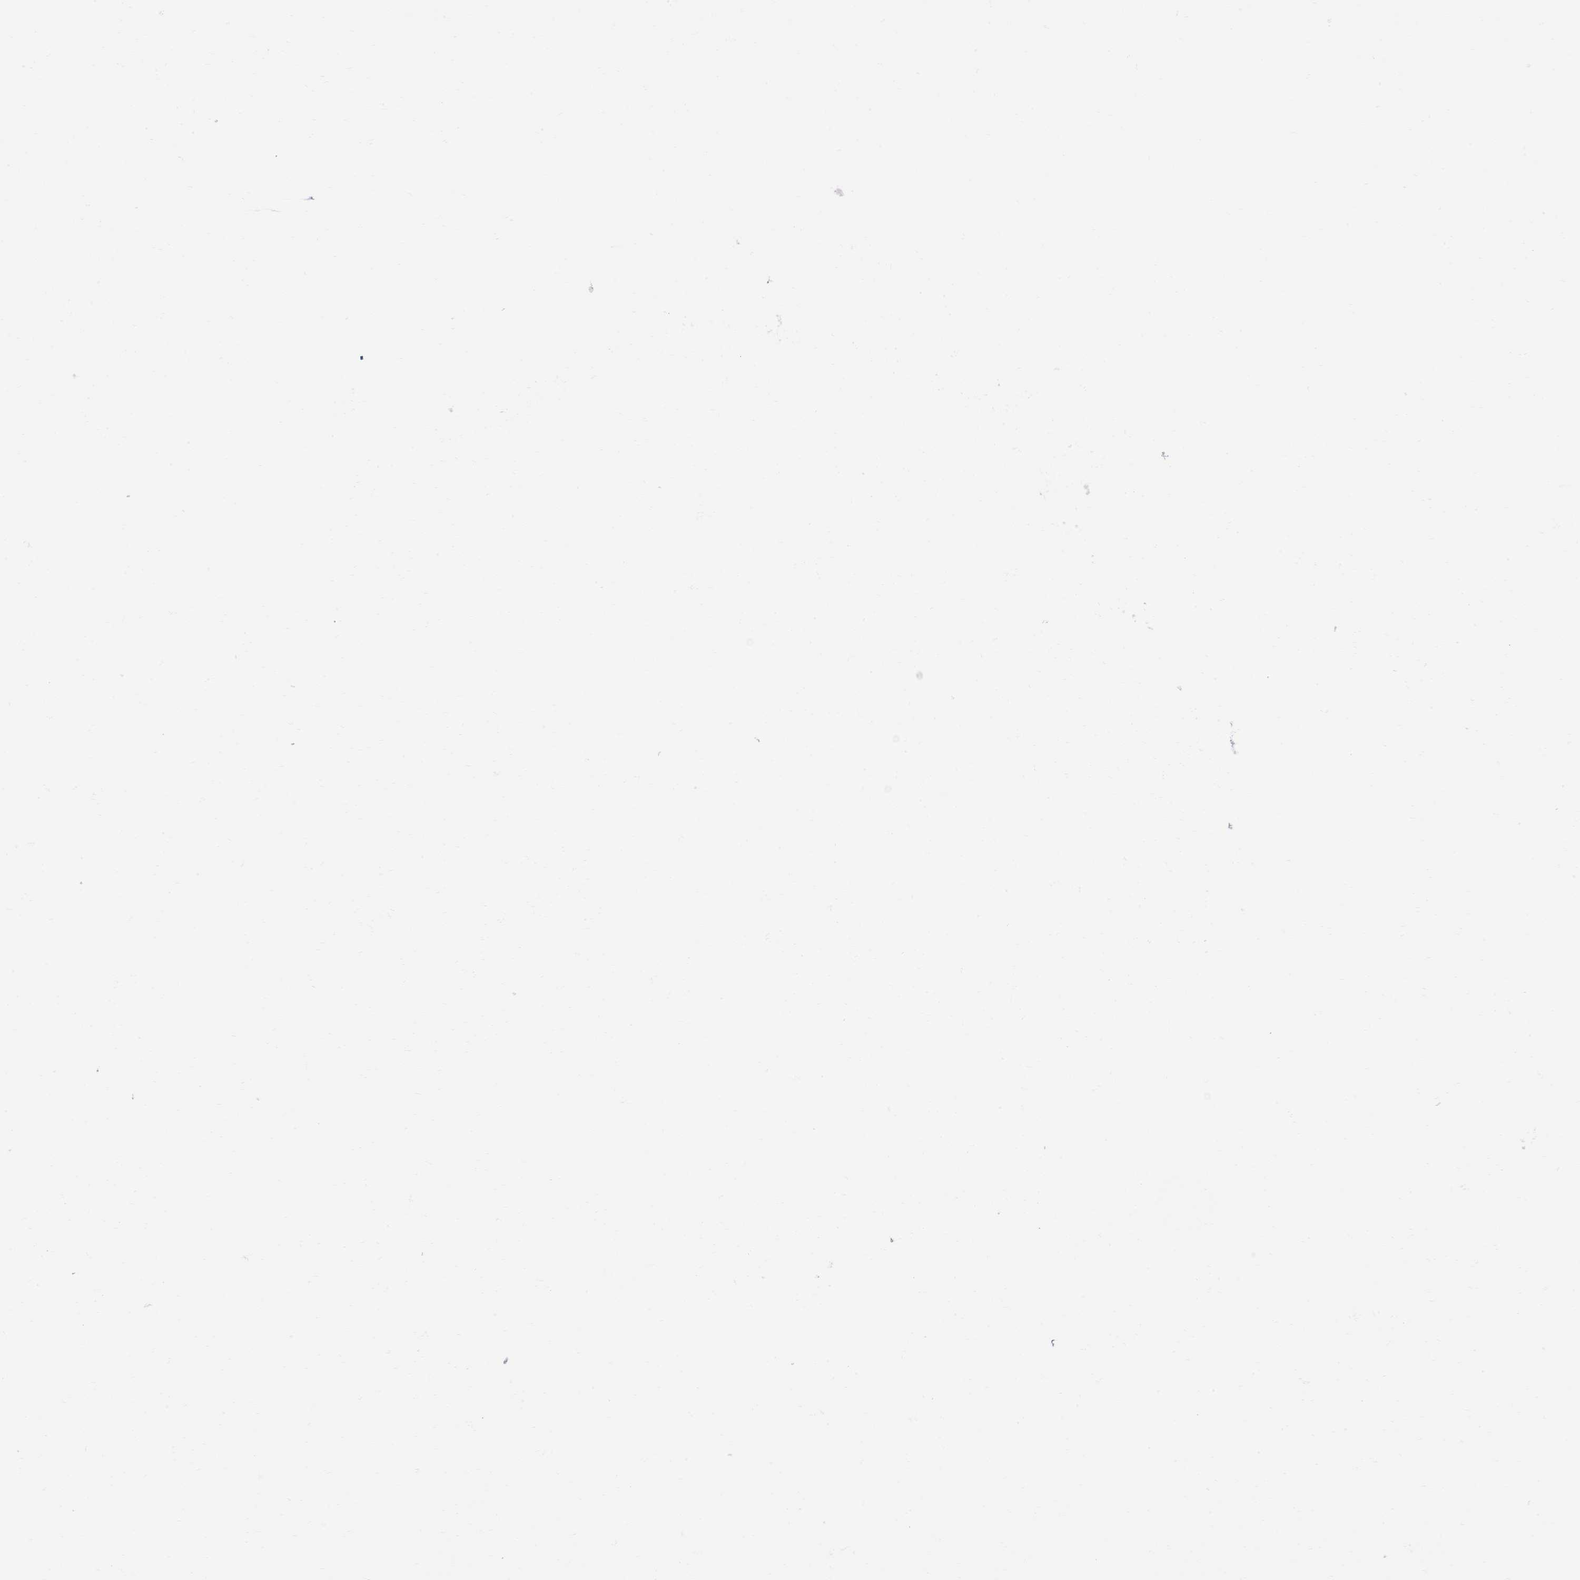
{"staining": {"intensity": "negative", "quantity": "none", "location": "none"}, "tissue": "breast cancer", "cell_type": "Tumor cells", "image_type": "cancer", "snomed": [{"axis": "morphology", "description": "Normal tissue, NOS"}, {"axis": "morphology", "description": "Duct carcinoma"}, {"axis": "topography", "description": "Breast"}], "caption": "Breast cancer (infiltrating ductal carcinoma) was stained to show a protein in brown. There is no significant staining in tumor cells. (Stains: DAB (3,3'-diaminobenzidine) IHC with hematoxylin counter stain, Microscopy: brightfield microscopy at high magnification).", "gene": "ABI3", "patient": {"sex": "female", "age": 40}}